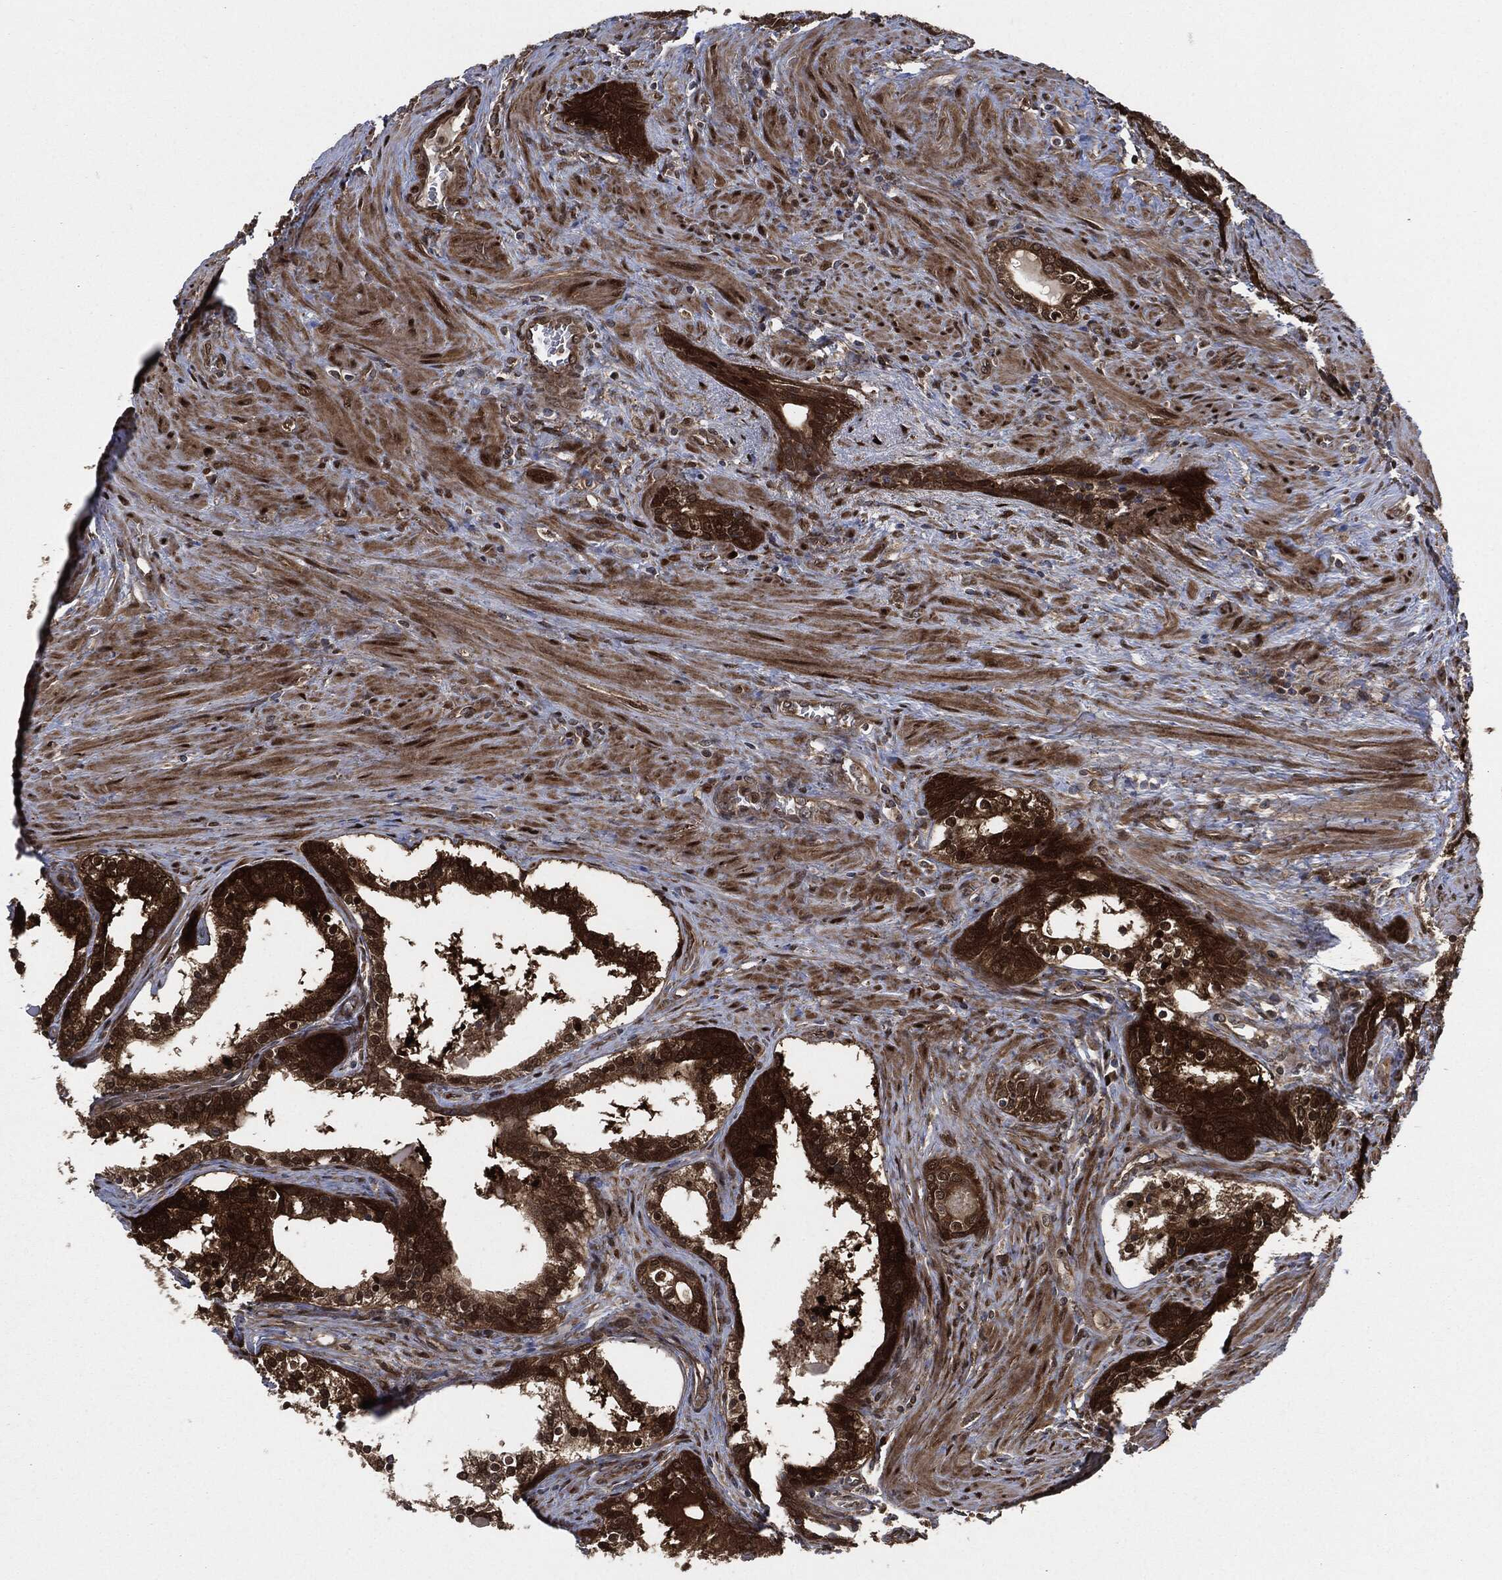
{"staining": {"intensity": "strong", "quantity": ">75%", "location": "cytoplasmic/membranous,nuclear"}, "tissue": "prostate cancer", "cell_type": "Tumor cells", "image_type": "cancer", "snomed": [{"axis": "morphology", "description": "Adenocarcinoma, NOS"}, {"axis": "morphology", "description": "Adenocarcinoma, High grade"}, {"axis": "topography", "description": "Prostate"}], "caption": "Immunohistochemical staining of prostate cancer (adenocarcinoma (high-grade)) displays strong cytoplasmic/membranous and nuclear protein positivity in approximately >75% of tumor cells.", "gene": "DCTN1", "patient": {"sex": "male", "age": 61}}